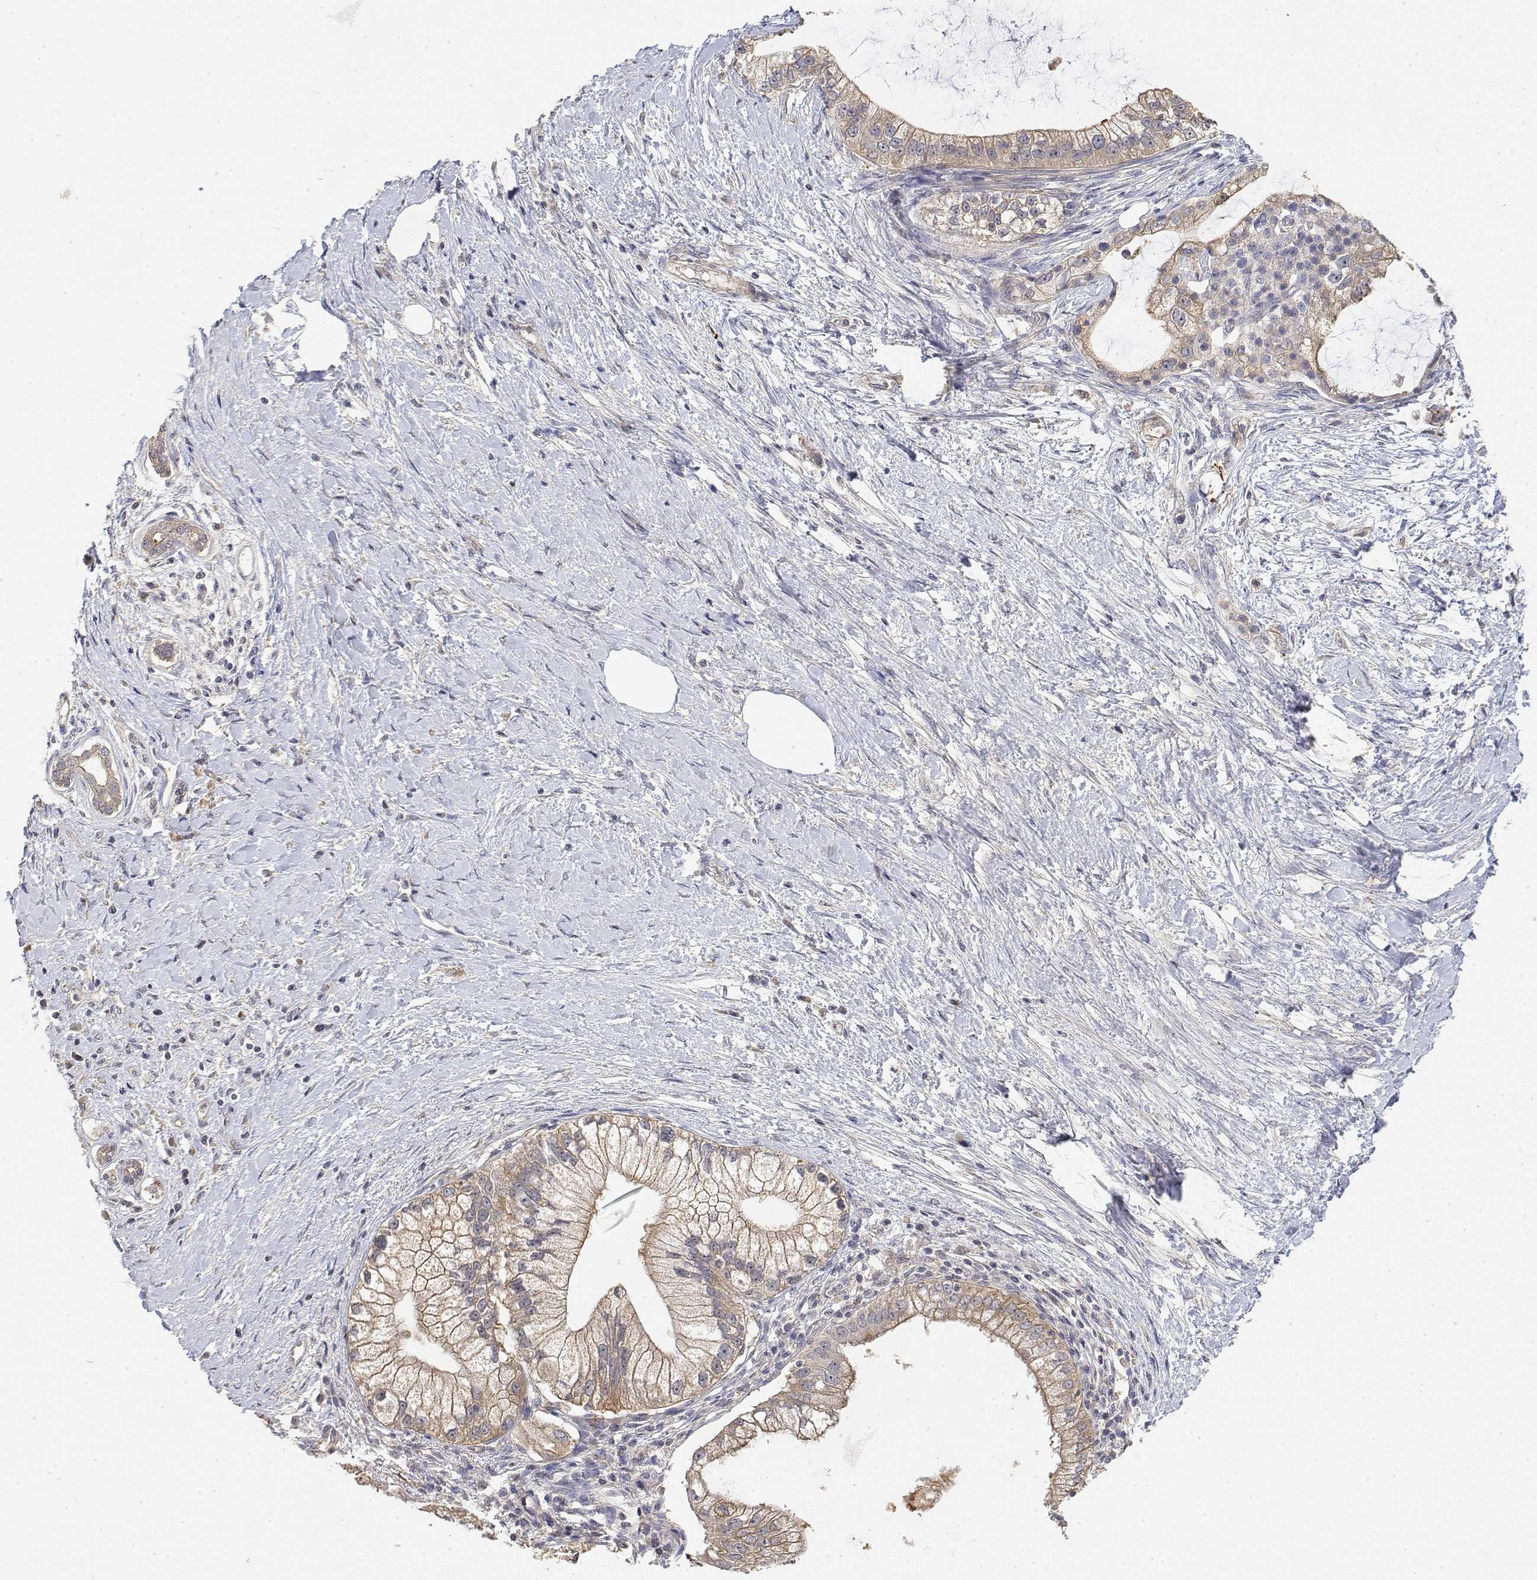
{"staining": {"intensity": "weak", "quantity": "25%-75%", "location": "cytoplasmic/membranous"}, "tissue": "pancreatic cancer", "cell_type": "Tumor cells", "image_type": "cancer", "snomed": [{"axis": "morphology", "description": "Adenocarcinoma, NOS"}, {"axis": "topography", "description": "Pancreas"}], "caption": "A brown stain highlights weak cytoplasmic/membranous positivity of a protein in pancreatic cancer (adenocarcinoma) tumor cells.", "gene": "LONRF3", "patient": {"sex": "male", "age": 70}}